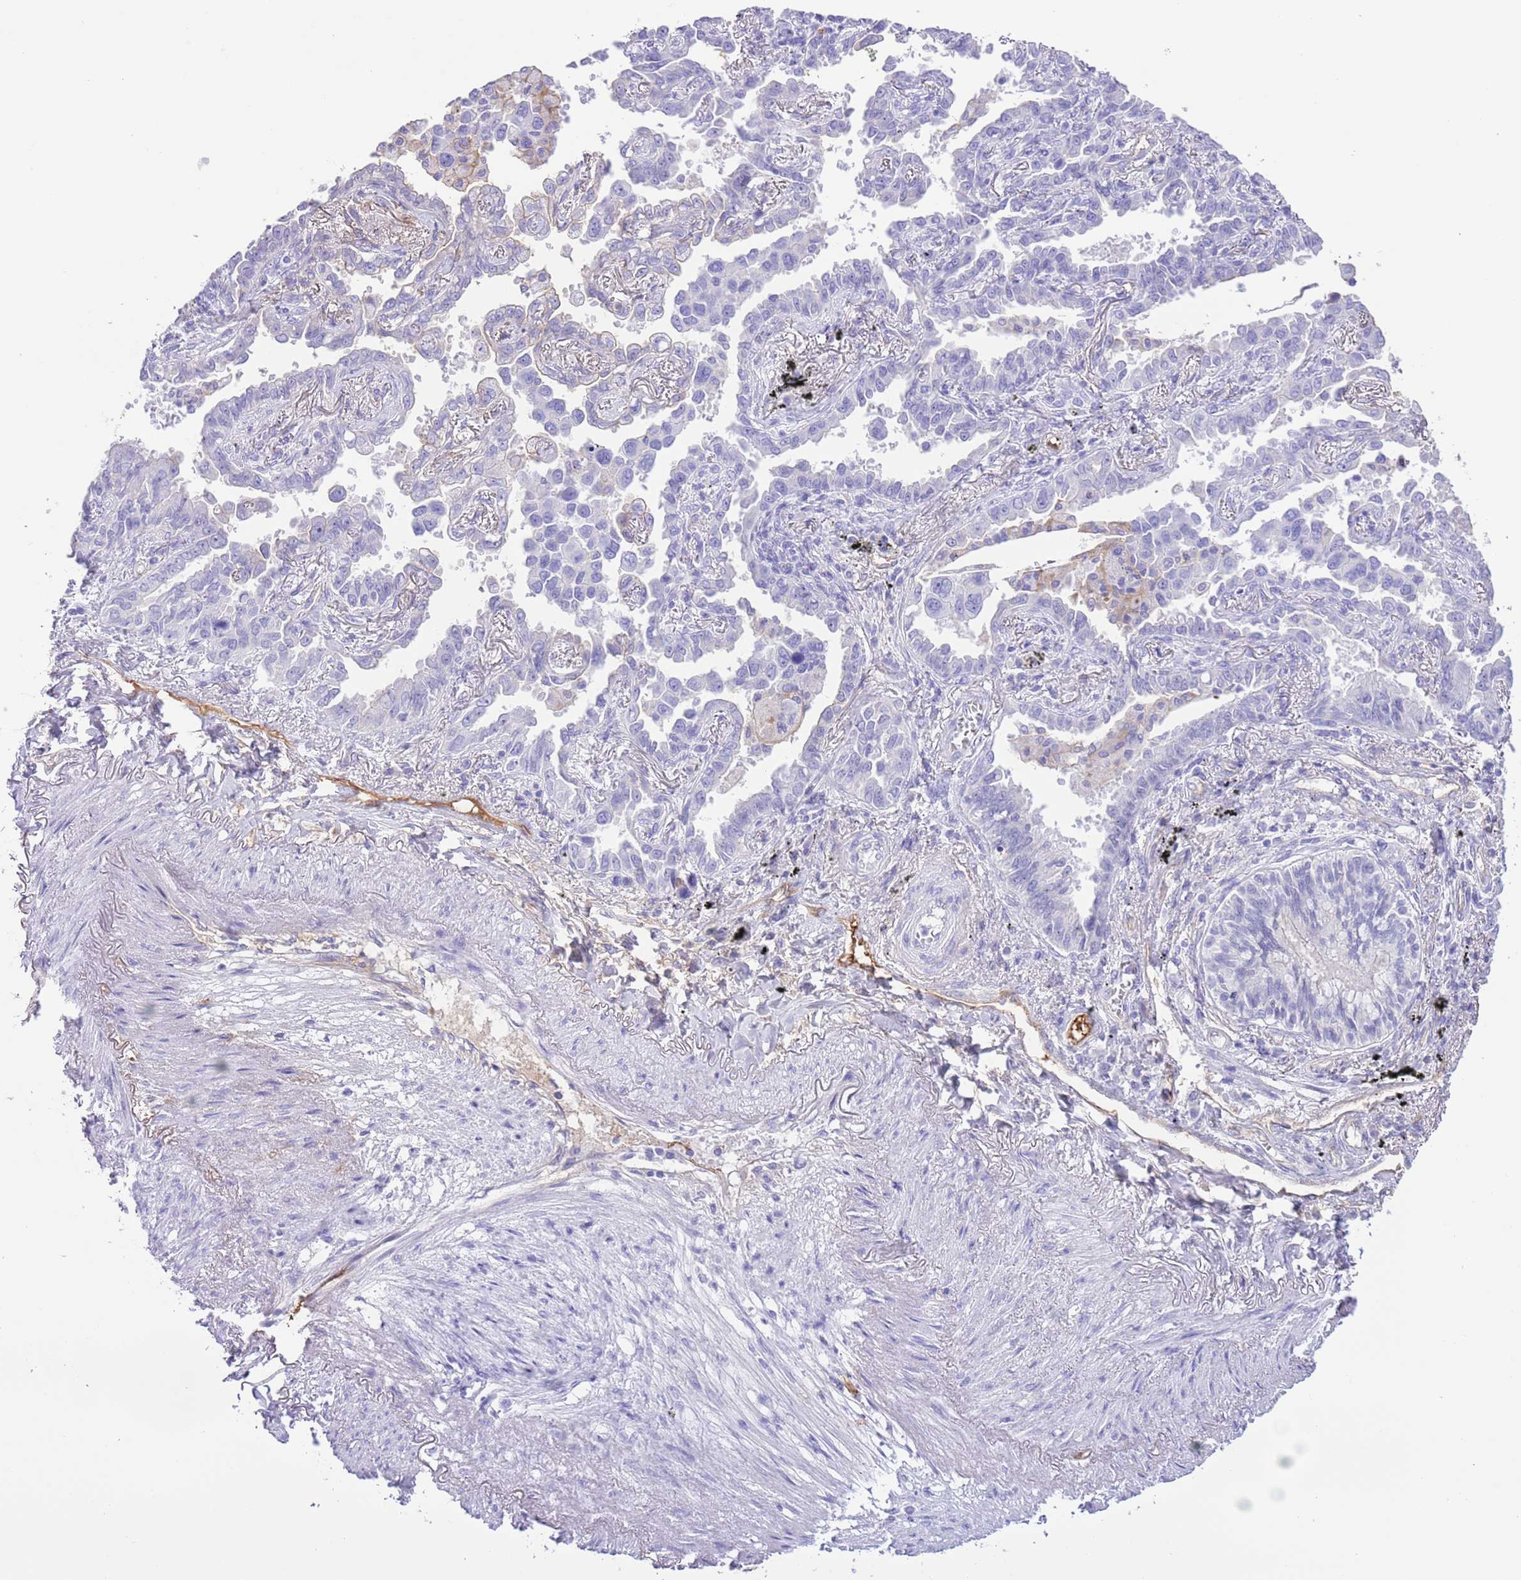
{"staining": {"intensity": "negative", "quantity": "none", "location": "none"}, "tissue": "lung cancer", "cell_type": "Tumor cells", "image_type": "cancer", "snomed": [{"axis": "morphology", "description": "Adenocarcinoma, NOS"}, {"axis": "topography", "description": "Lung"}], "caption": "Immunohistochemistry (IHC) photomicrograph of neoplastic tissue: adenocarcinoma (lung) stained with DAB (3,3'-diaminobenzidine) displays no significant protein positivity in tumor cells.", "gene": "IGF1", "patient": {"sex": "male", "age": 67}}